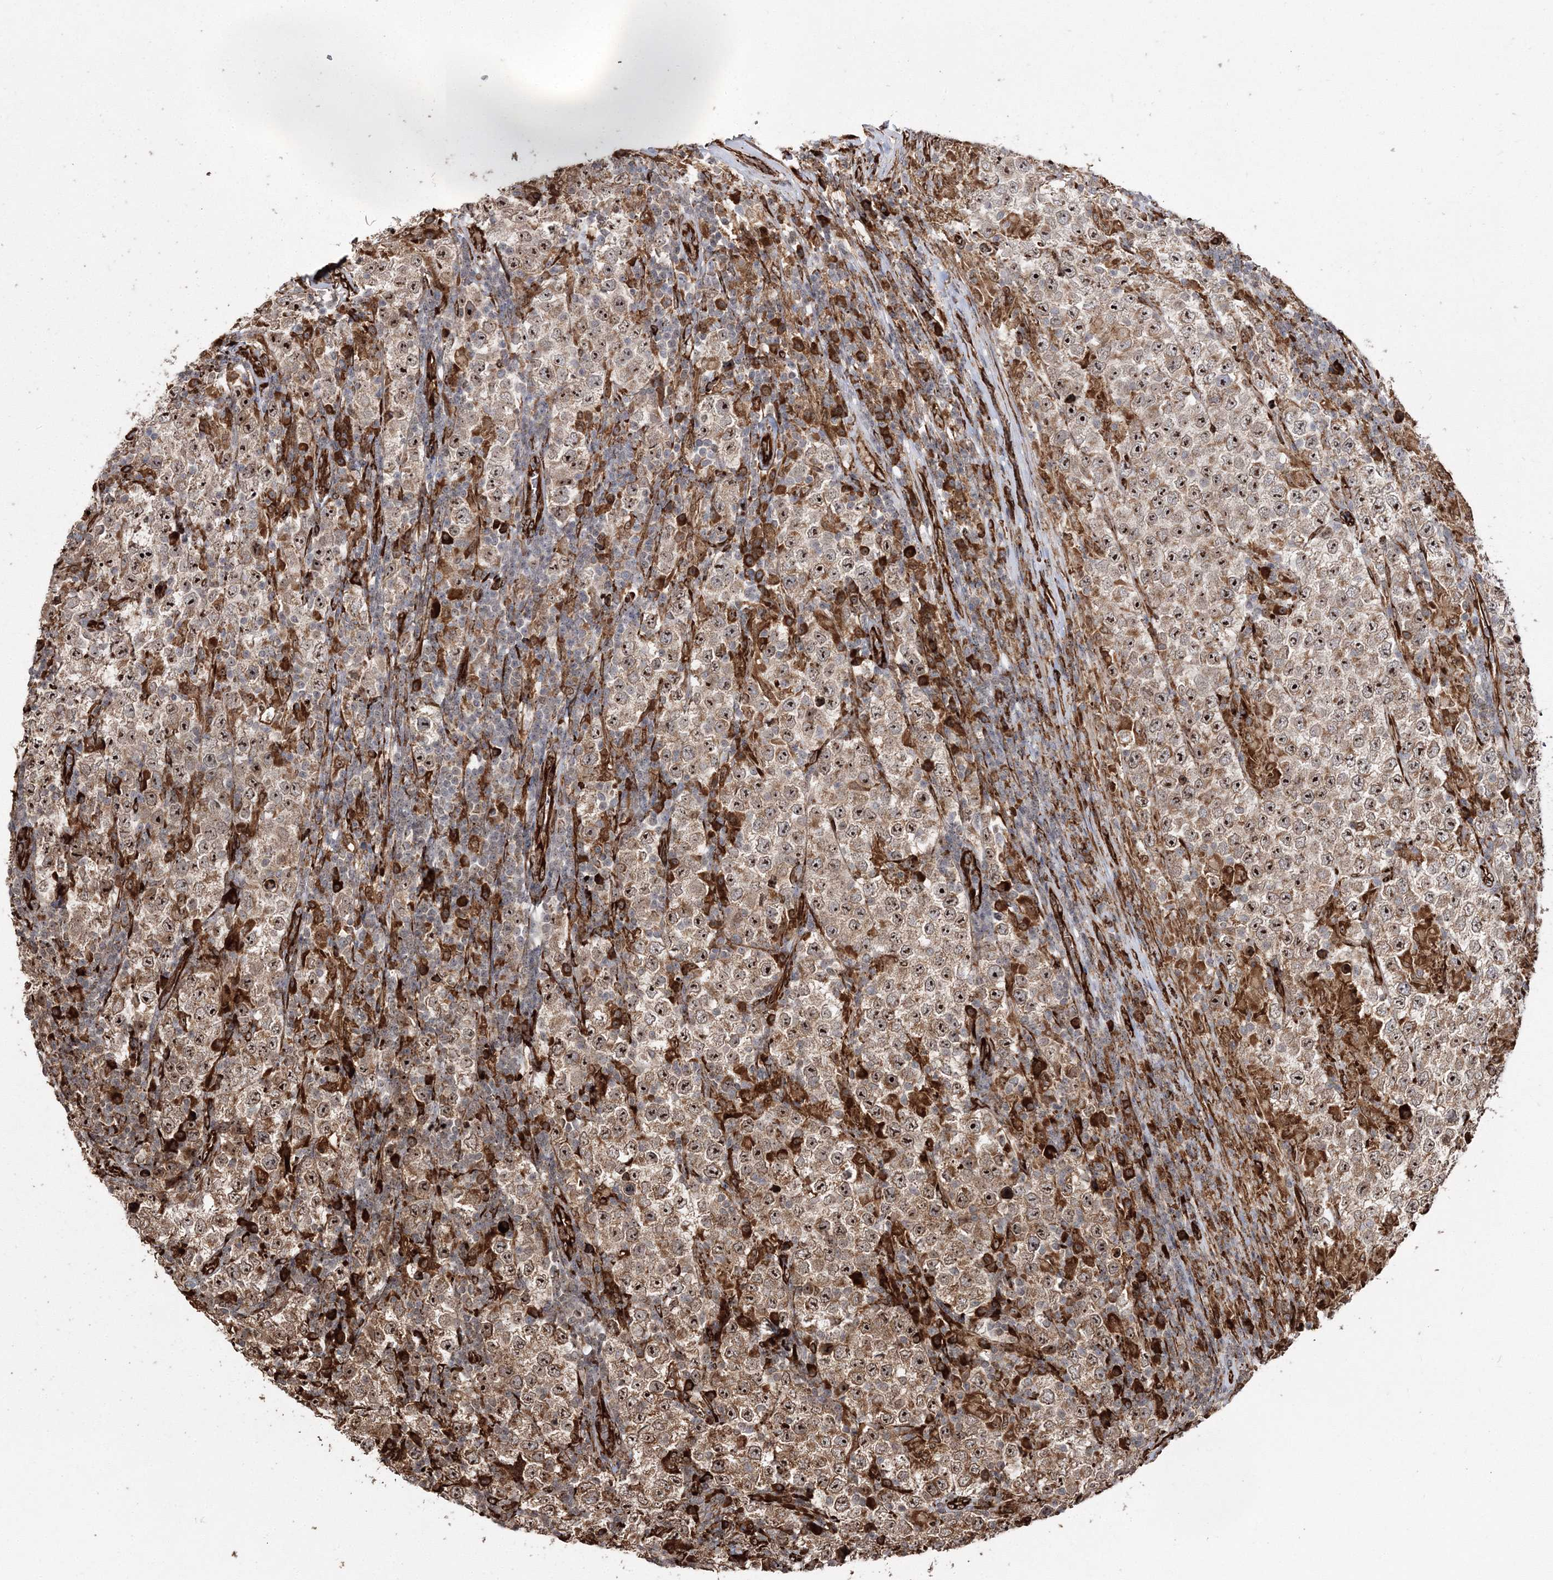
{"staining": {"intensity": "moderate", "quantity": ">75%", "location": "cytoplasmic/membranous,nuclear"}, "tissue": "testis cancer", "cell_type": "Tumor cells", "image_type": "cancer", "snomed": [{"axis": "morphology", "description": "Normal tissue, NOS"}, {"axis": "morphology", "description": "Urothelial carcinoma, High grade"}, {"axis": "morphology", "description": "Seminoma, NOS"}, {"axis": "morphology", "description": "Carcinoma, Embryonal, NOS"}, {"axis": "topography", "description": "Urinary bladder"}, {"axis": "topography", "description": "Testis"}], "caption": "IHC staining of urothelial carcinoma (high-grade) (testis), which reveals medium levels of moderate cytoplasmic/membranous and nuclear expression in approximately >75% of tumor cells indicating moderate cytoplasmic/membranous and nuclear protein positivity. The staining was performed using DAB (brown) for protein detection and nuclei were counterstained in hematoxylin (blue).", "gene": "SCRN3", "patient": {"sex": "male", "age": 41}}